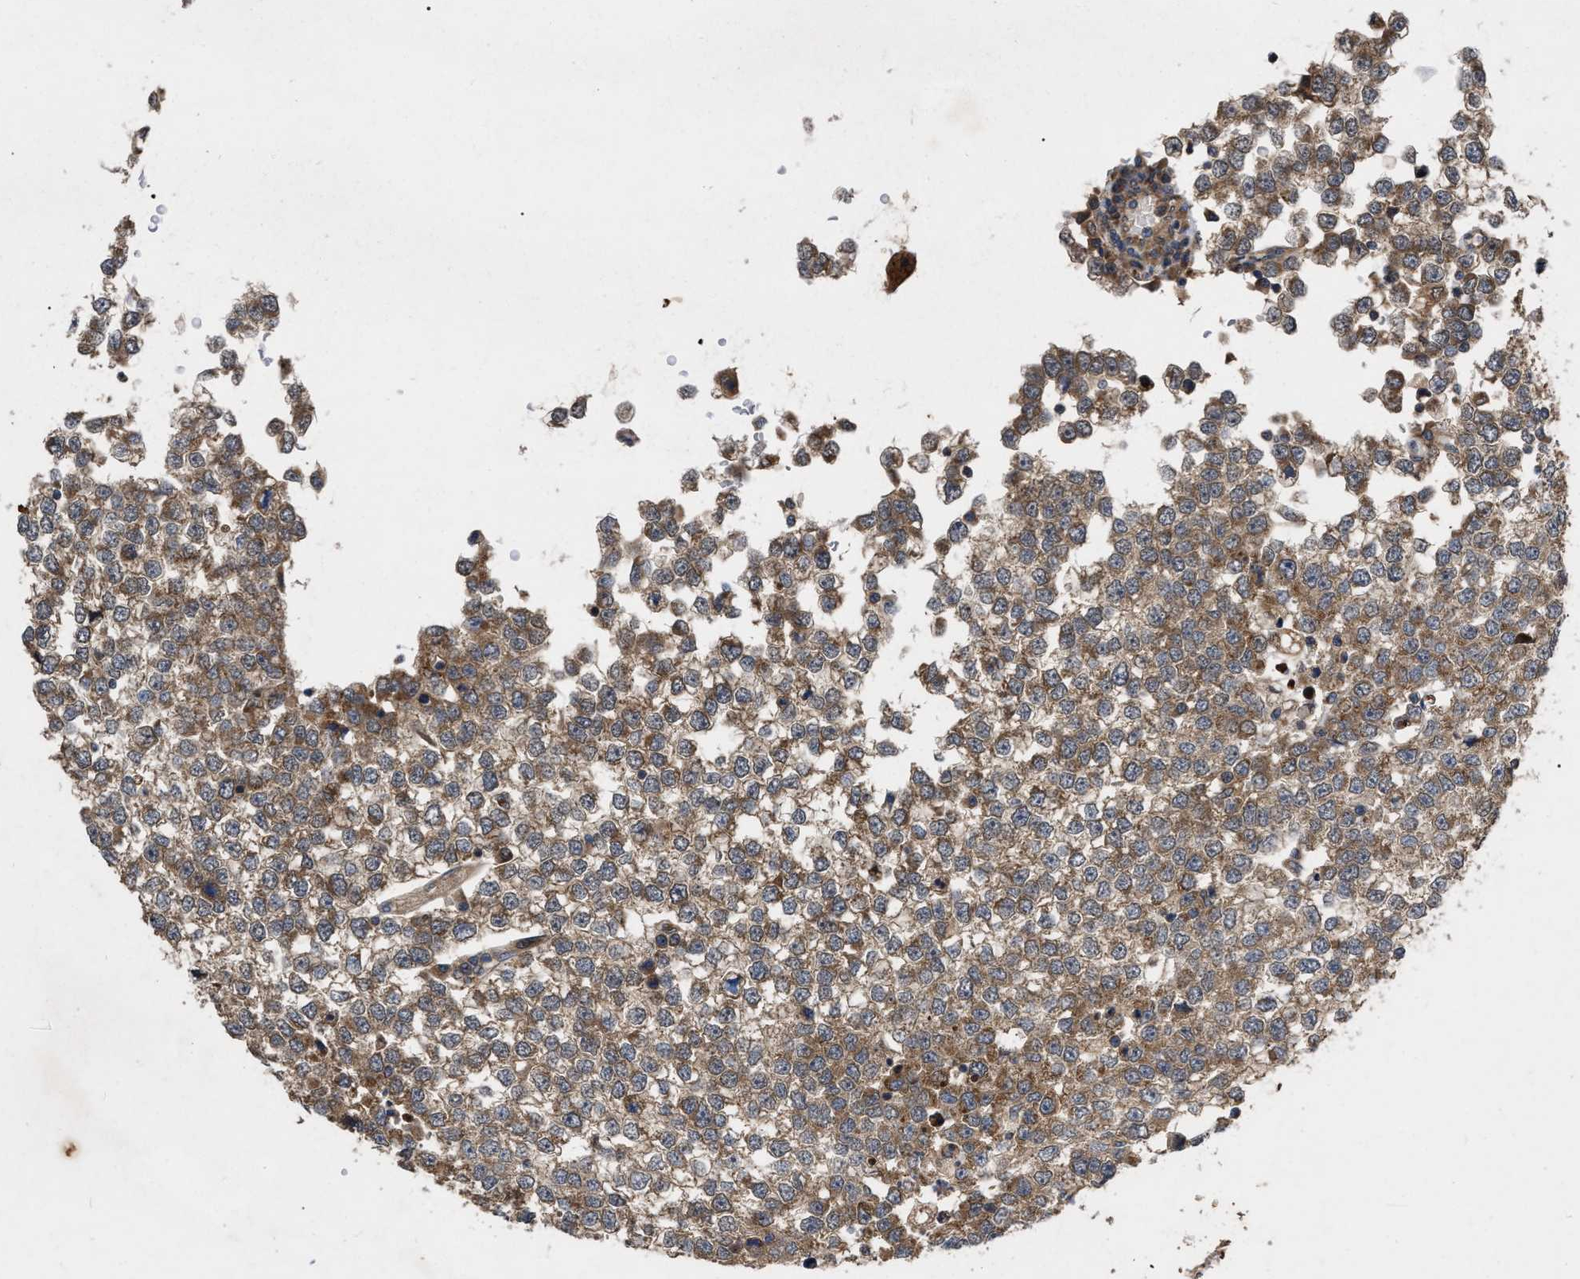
{"staining": {"intensity": "moderate", "quantity": ">75%", "location": "cytoplasmic/membranous"}, "tissue": "testis cancer", "cell_type": "Tumor cells", "image_type": "cancer", "snomed": [{"axis": "morphology", "description": "Seminoma, NOS"}, {"axis": "topography", "description": "Testis"}], "caption": "The image exhibits a brown stain indicating the presence of a protein in the cytoplasmic/membranous of tumor cells in testis cancer. (DAB (3,3'-diaminobenzidine) IHC with brightfield microscopy, high magnification).", "gene": "CDKN2C", "patient": {"sex": "male", "age": 65}}